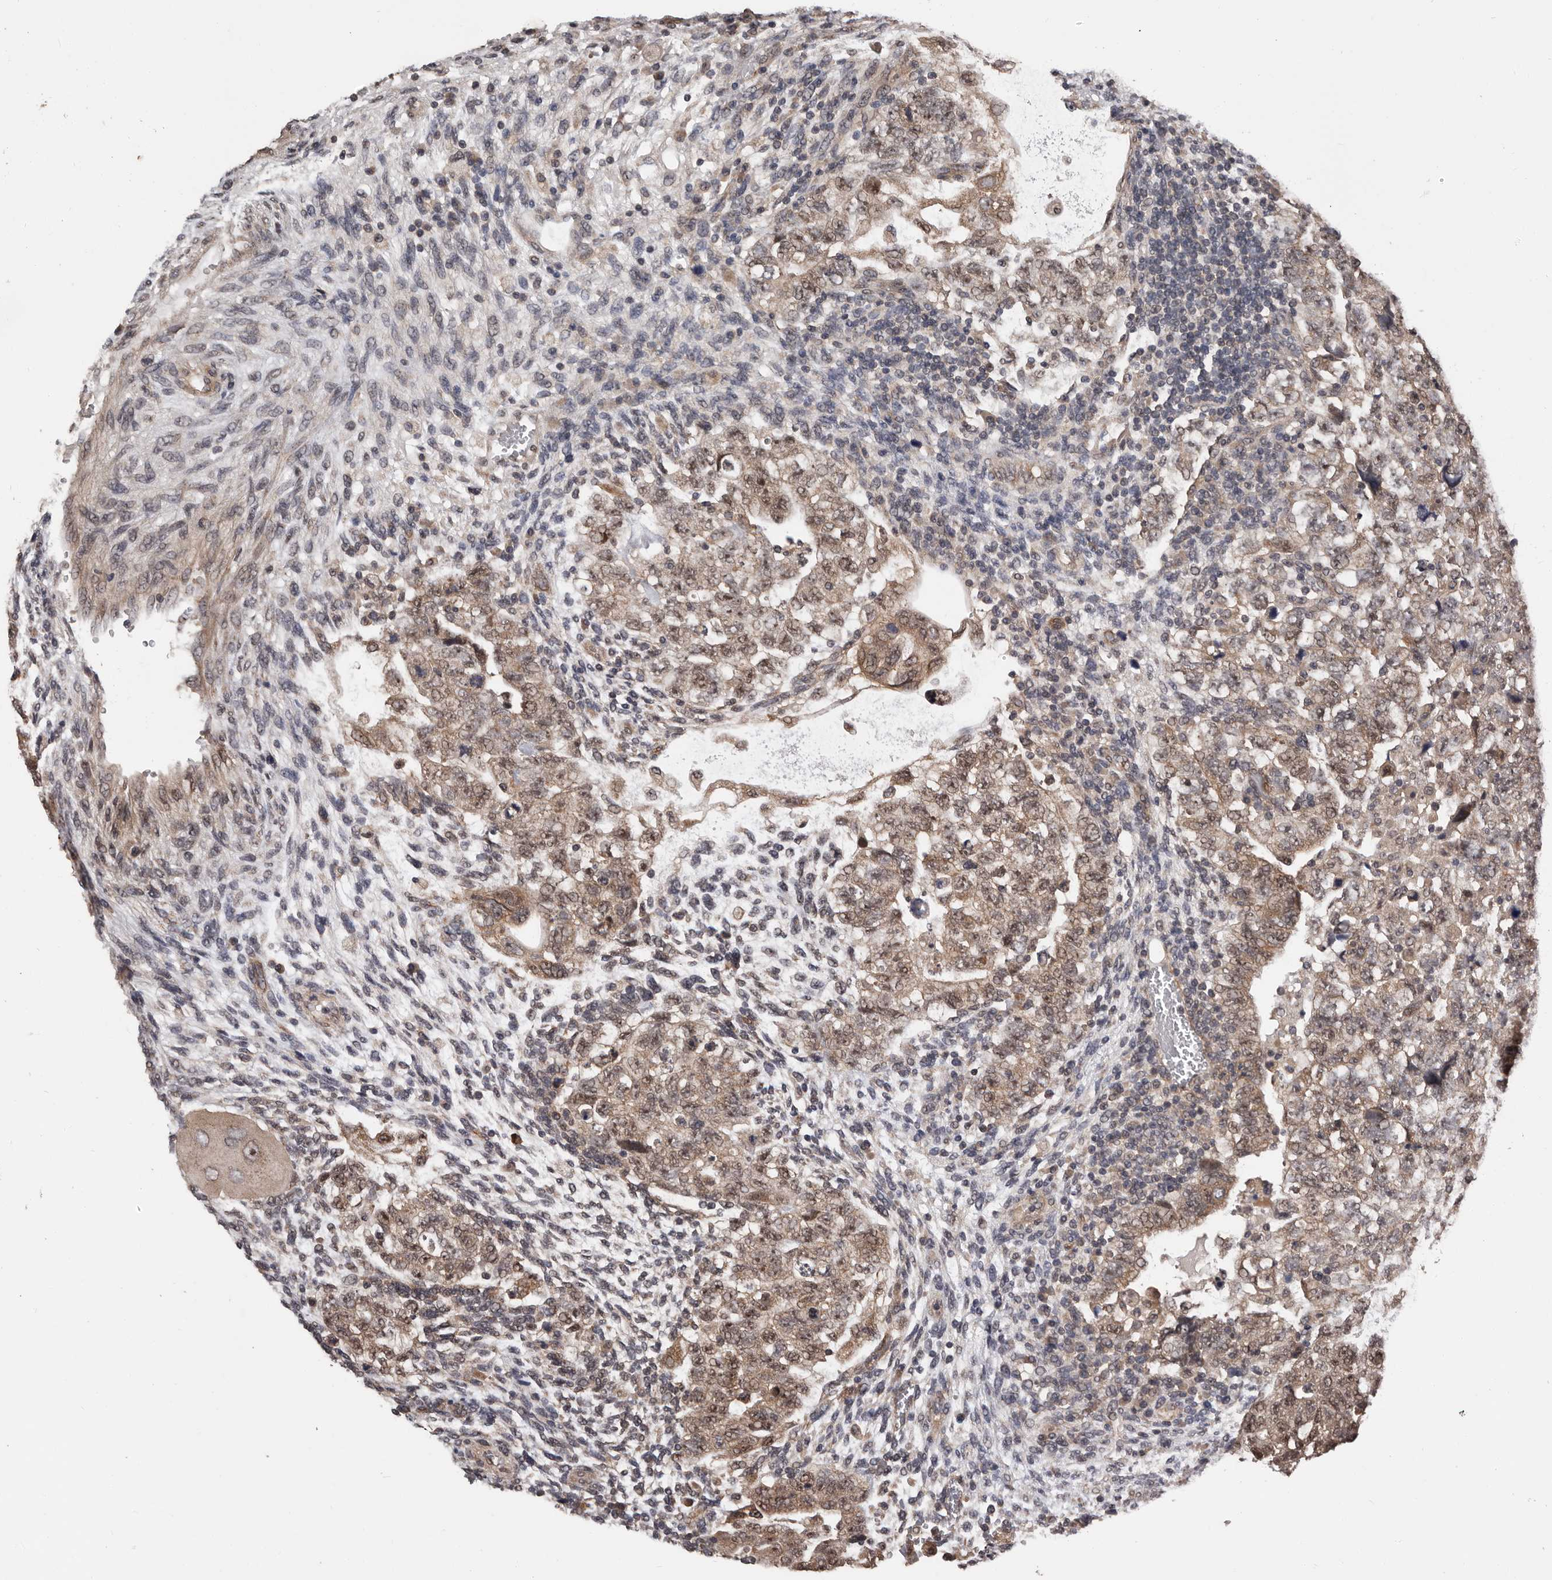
{"staining": {"intensity": "moderate", "quantity": ">75%", "location": "cytoplasmic/membranous,nuclear"}, "tissue": "testis cancer", "cell_type": "Tumor cells", "image_type": "cancer", "snomed": [{"axis": "morphology", "description": "Carcinoma, Embryonal, NOS"}, {"axis": "topography", "description": "Testis"}], "caption": "Testis cancer stained for a protein displays moderate cytoplasmic/membranous and nuclear positivity in tumor cells.", "gene": "VPS37A", "patient": {"sex": "male", "age": 36}}